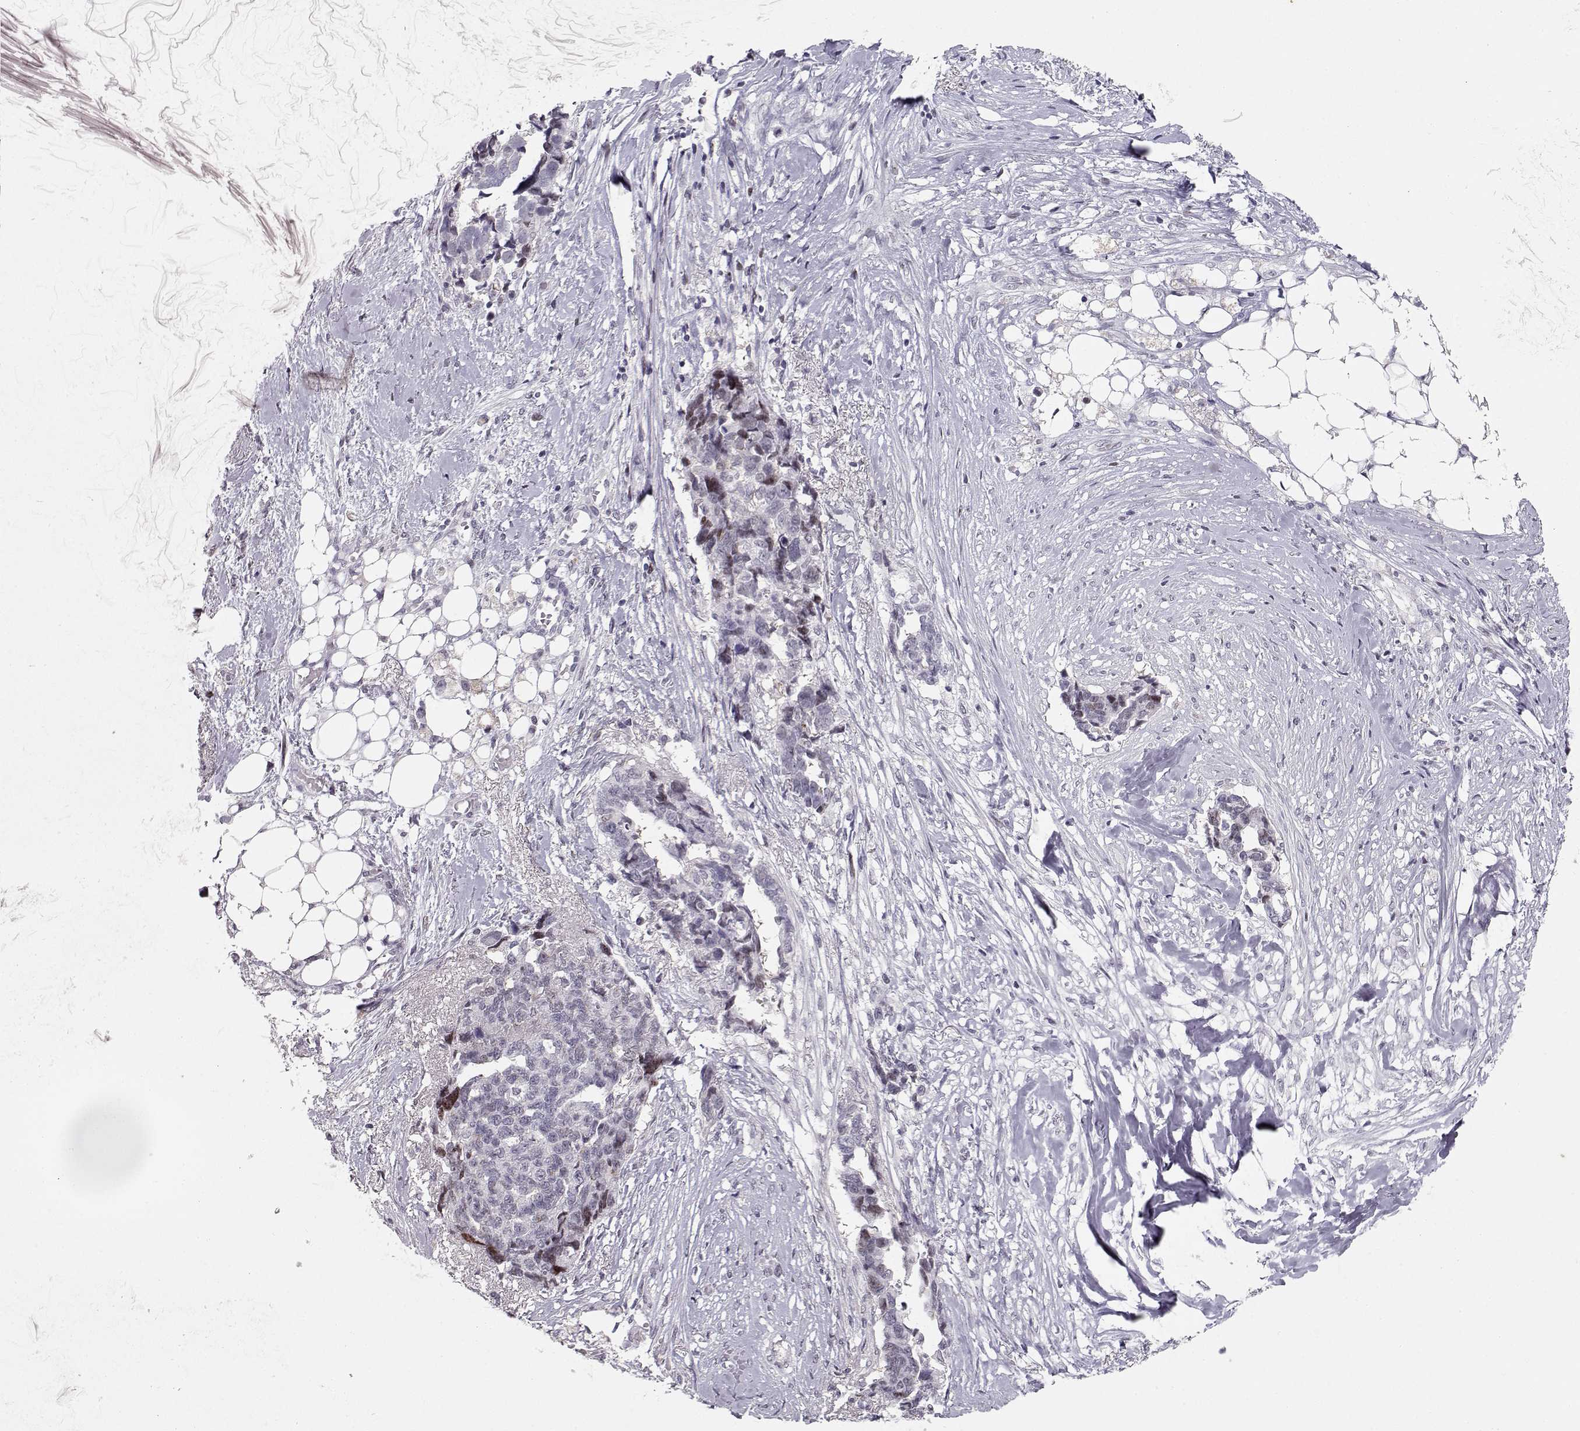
{"staining": {"intensity": "negative", "quantity": "none", "location": "none"}, "tissue": "ovarian cancer", "cell_type": "Tumor cells", "image_type": "cancer", "snomed": [{"axis": "morphology", "description": "Cystadenocarcinoma, serous, NOS"}, {"axis": "topography", "description": "Ovary"}], "caption": "IHC image of neoplastic tissue: ovarian cancer (serous cystadenocarcinoma) stained with DAB reveals no significant protein expression in tumor cells. Nuclei are stained in blue.", "gene": "TEPP", "patient": {"sex": "female", "age": 69}}